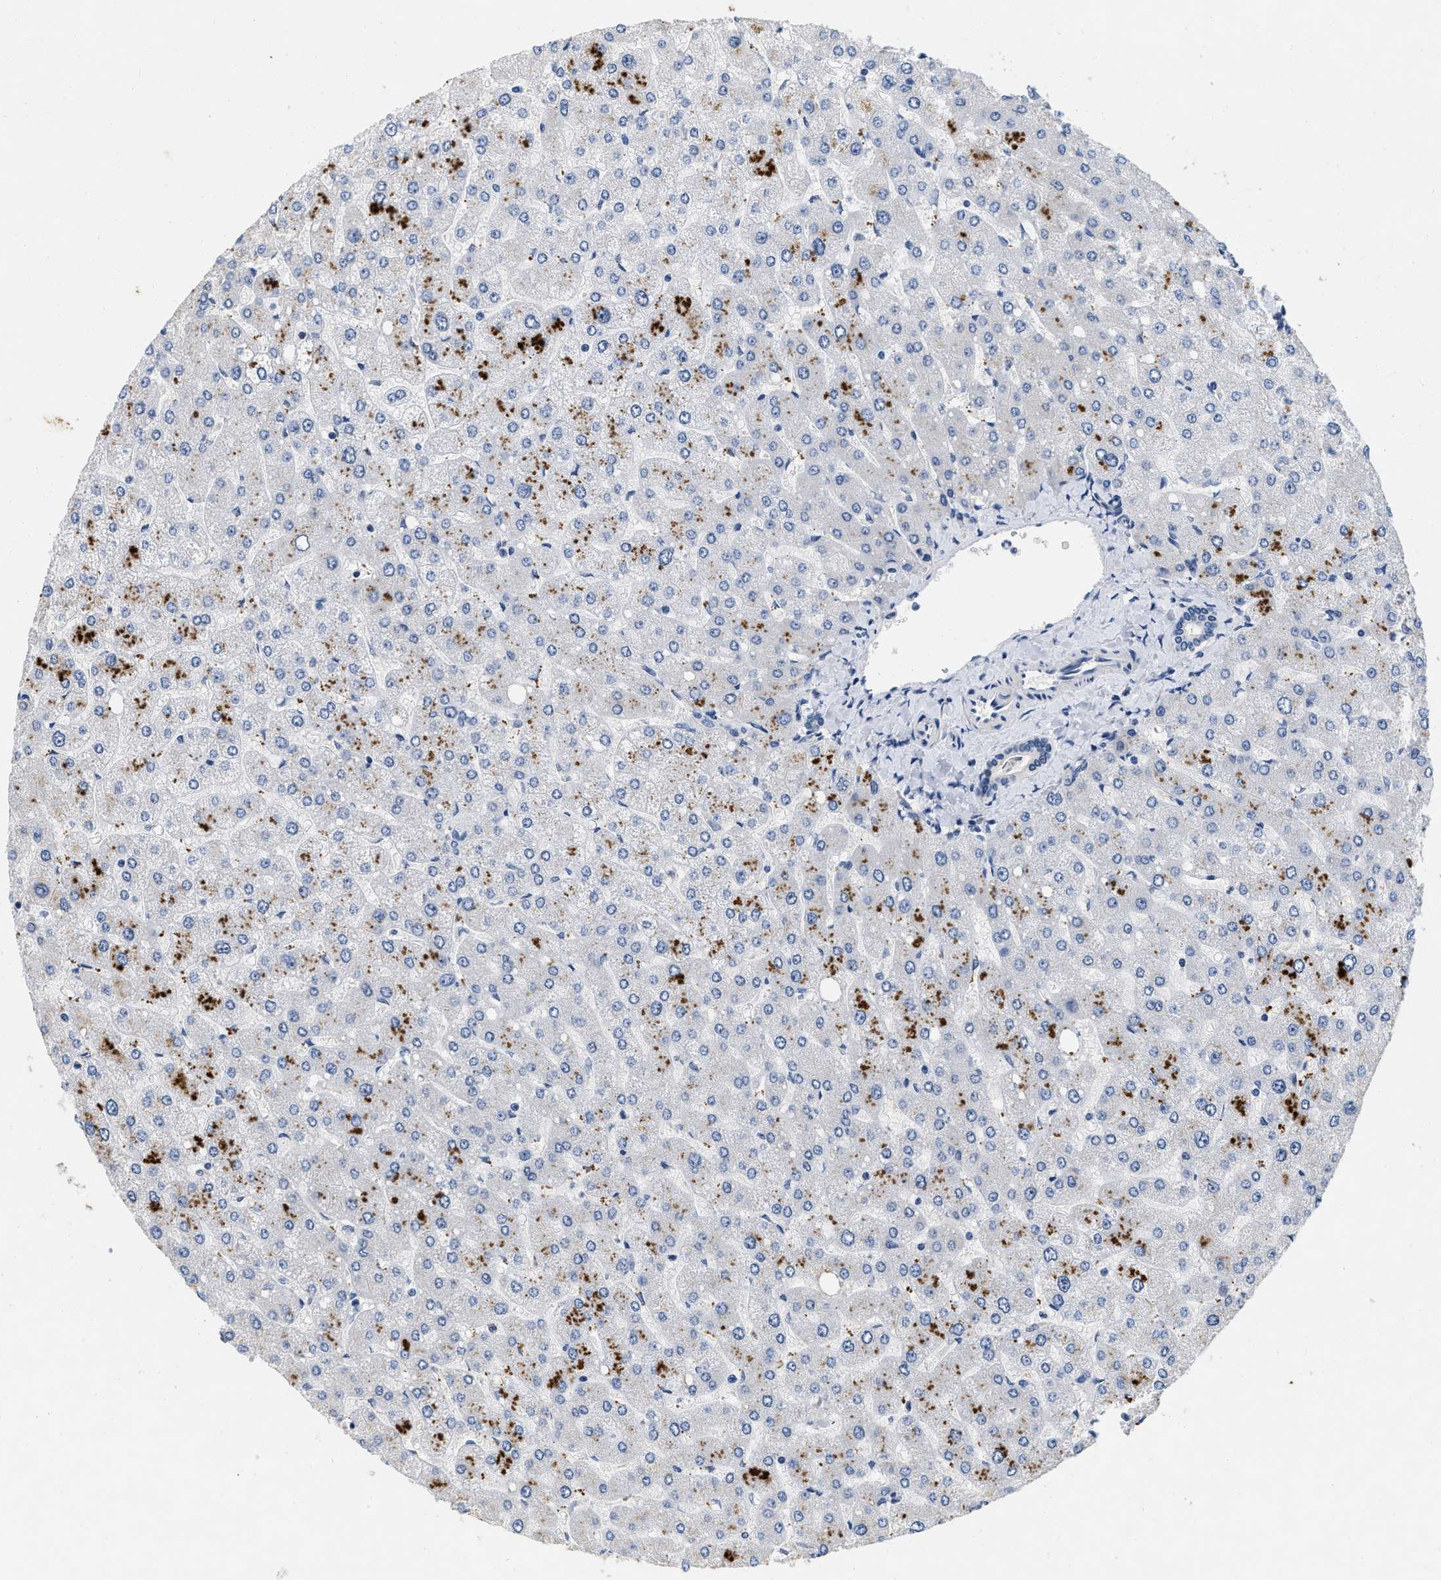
{"staining": {"intensity": "negative", "quantity": "none", "location": "none"}, "tissue": "liver", "cell_type": "Cholangiocytes", "image_type": "normal", "snomed": [{"axis": "morphology", "description": "Normal tissue, NOS"}, {"axis": "topography", "description": "Liver"}], "caption": "Liver was stained to show a protein in brown. There is no significant positivity in cholangiocytes.", "gene": "VIP", "patient": {"sex": "male", "age": 55}}